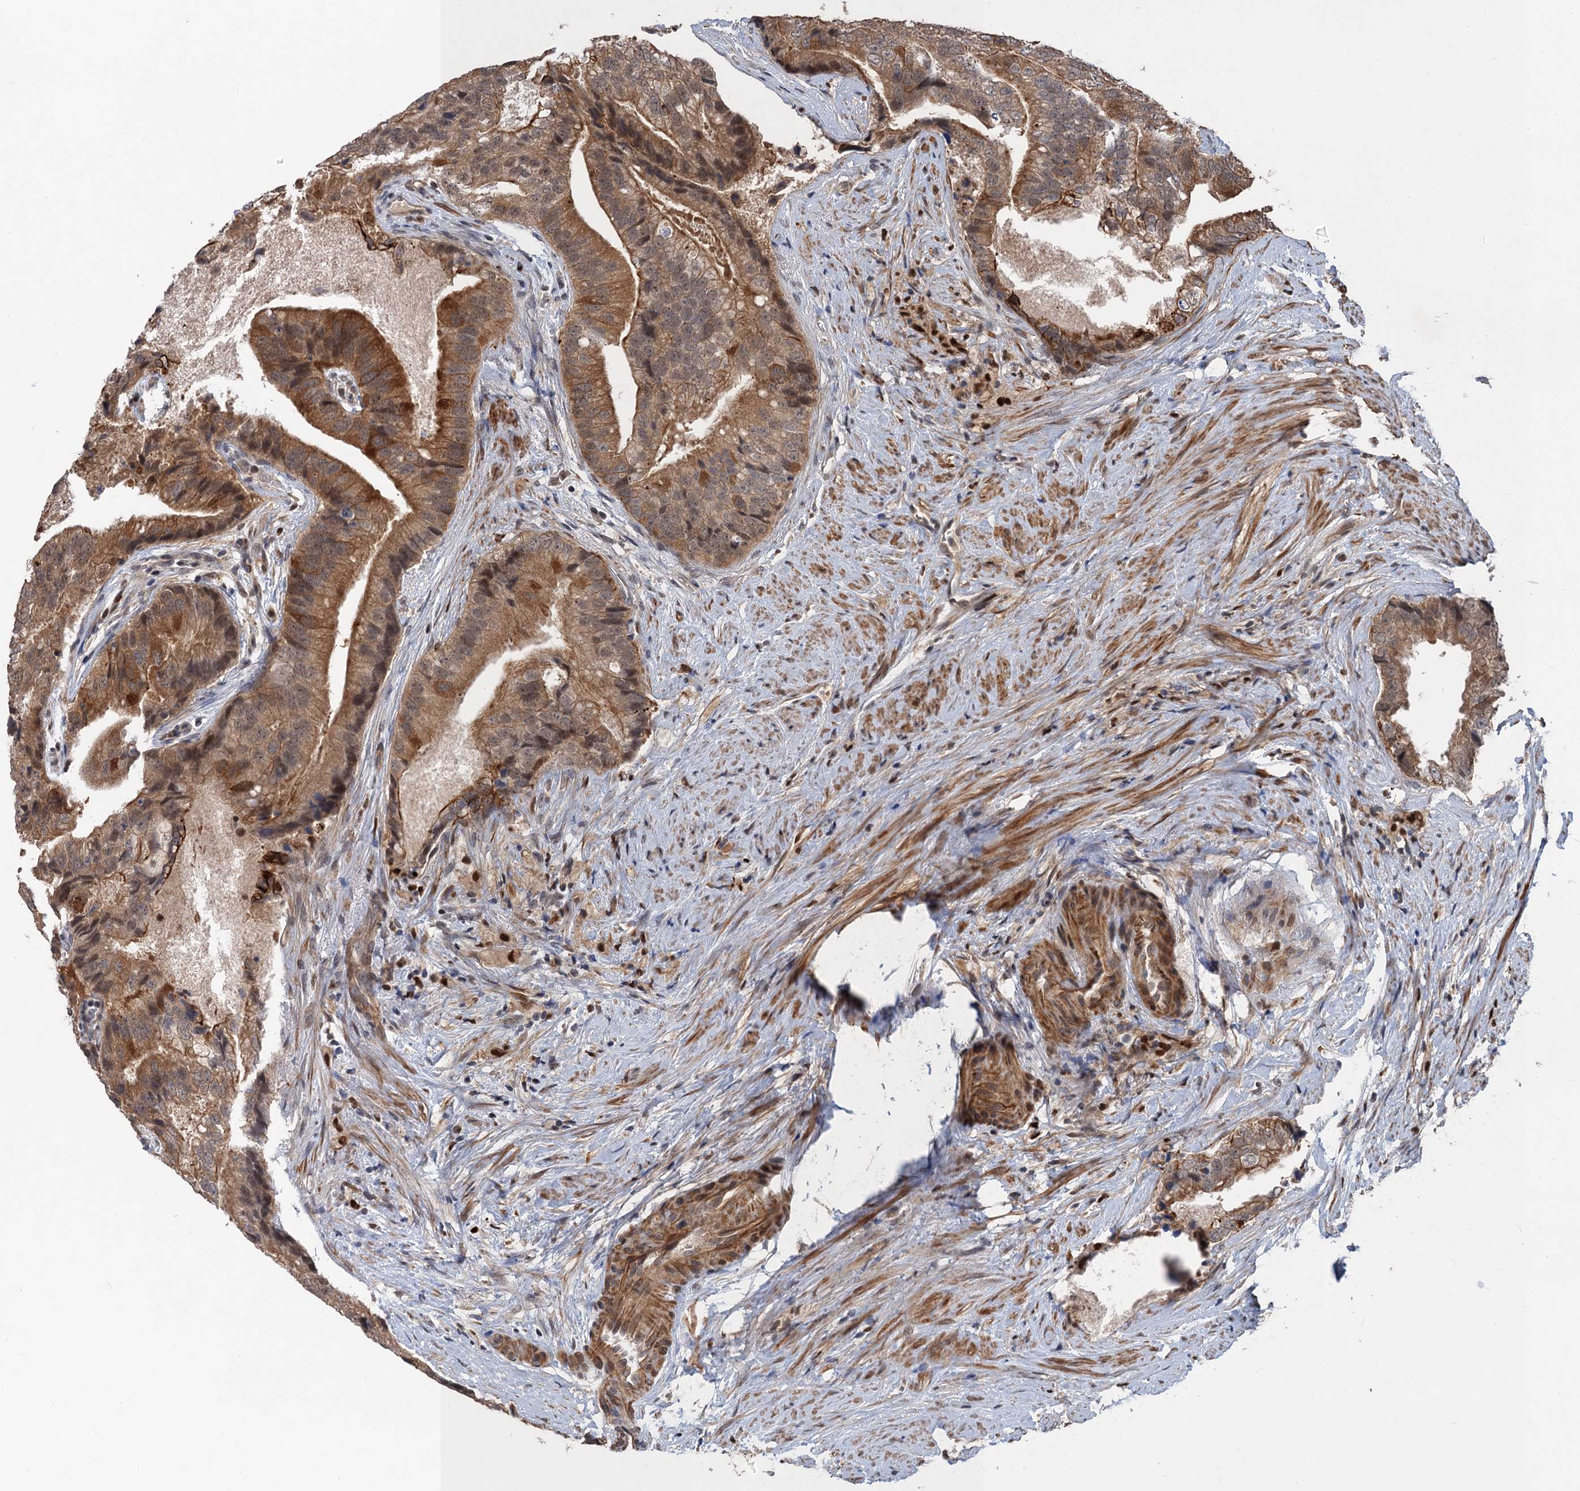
{"staining": {"intensity": "moderate", "quantity": ">75%", "location": "cytoplasmic/membranous"}, "tissue": "prostate cancer", "cell_type": "Tumor cells", "image_type": "cancer", "snomed": [{"axis": "morphology", "description": "Adenocarcinoma, High grade"}, {"axis": "topography", "description": "Prostate"}], "caption": "Protein staining of prostate cancer tissue displays moderate cytoplasmic/membranous positivity in about >75% of tumor cells.", "gene": "TTC31", "patient": {"sex": "male", "age": 70}}